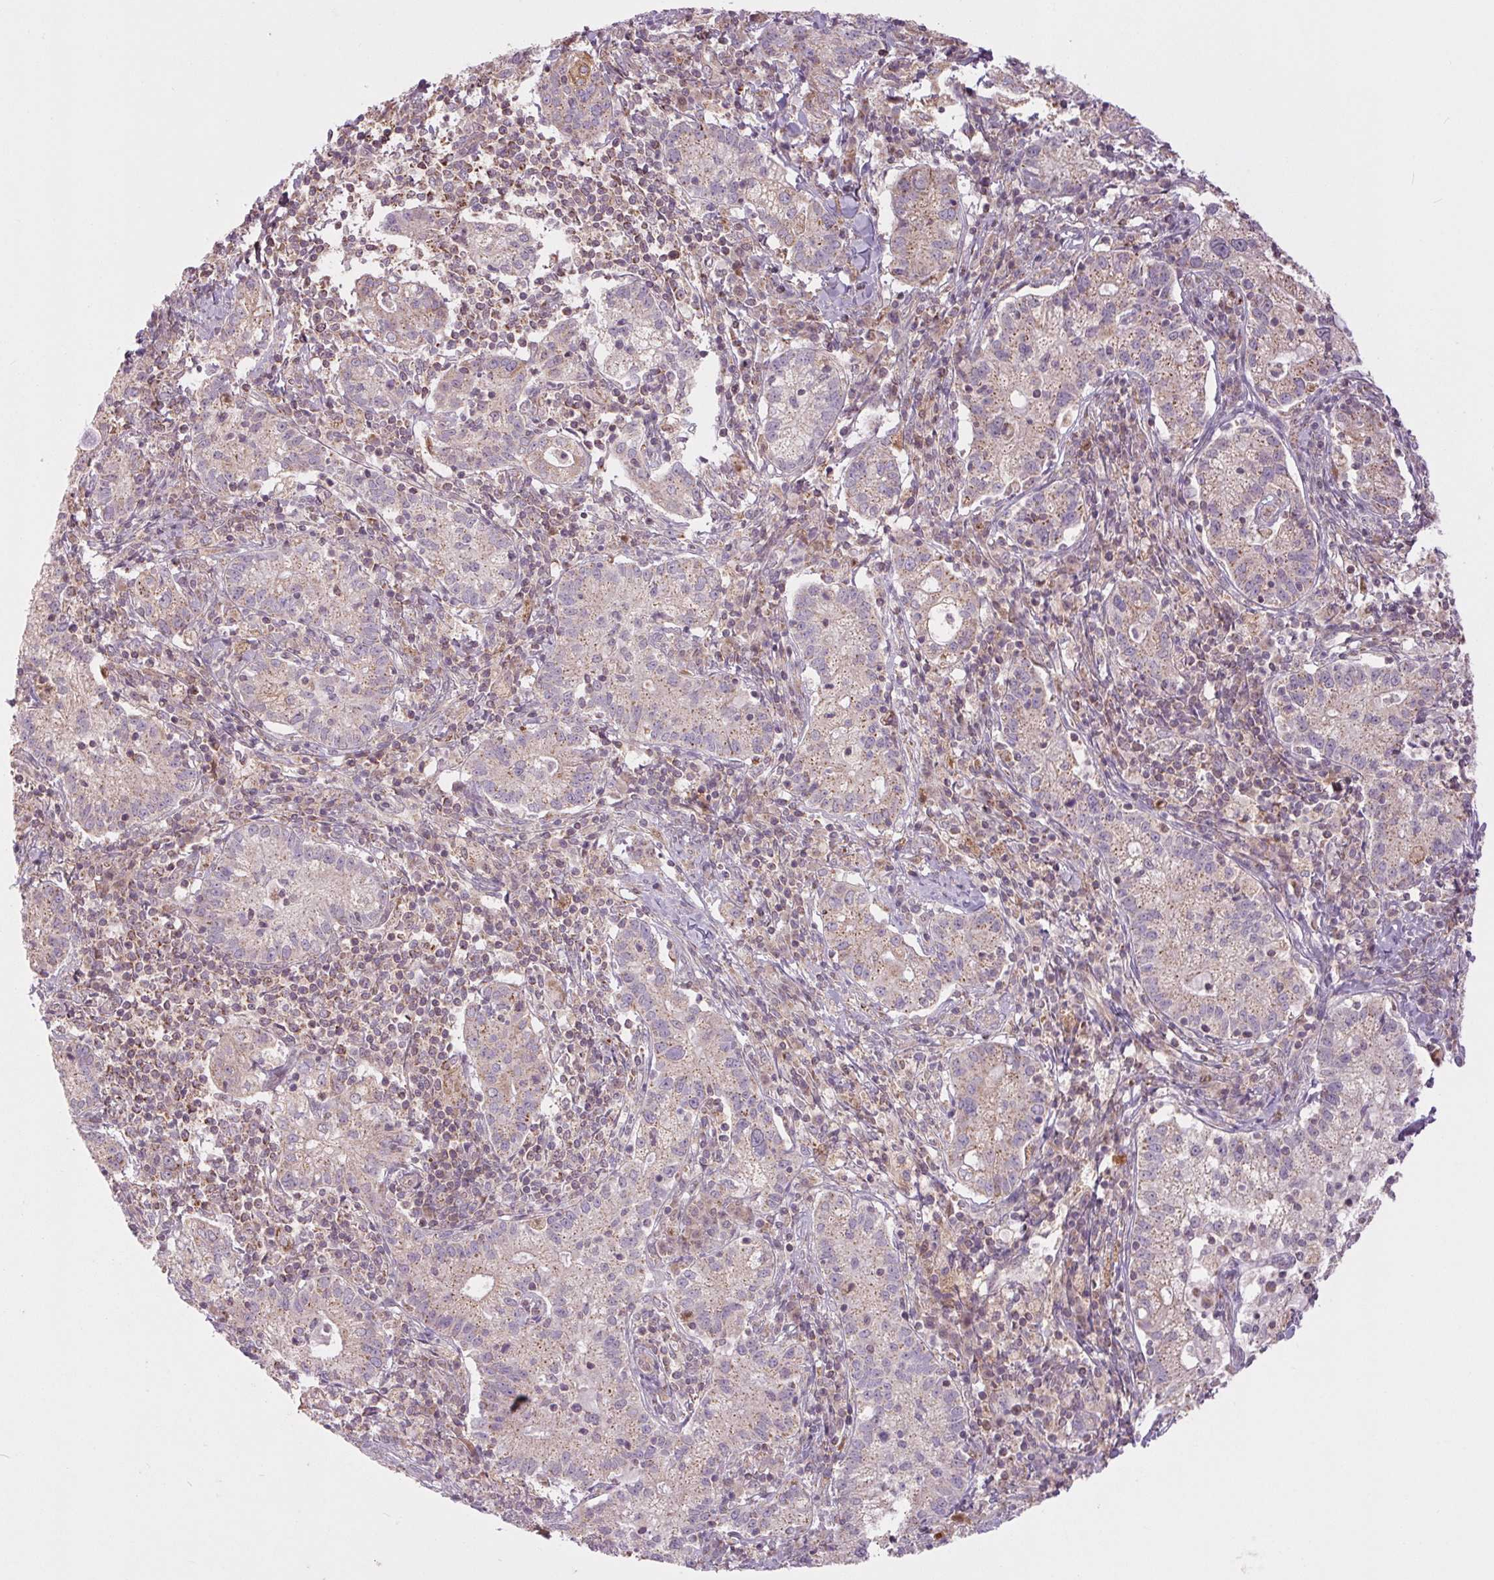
{"staining": {"intensity": "weak", "quantity": "25%-75%", "location": "cytoplasmic/membranous"}, "tissue": "cervical cancer", "cell_type": "Tumor cells", "image_type": "cancer", "snomed": [{"axis": "morphology", "description": "Normal tissue, NOS"}, {"axis": "morphology", "description": "Adenocarcinoma, NOS"}, {"axis": "topography", "description": "Cervix"}], "caption": "Immunohistochemistry (IHC) (DAB) staining of cervical cancer (adenocarcinoma) exhibits weak cytoplasmic/membranous protein positivity in approximately 25%-75% of tumor cells.", "gene": "MAP3K5", "patient": {"sex": "female", "age": 44}}